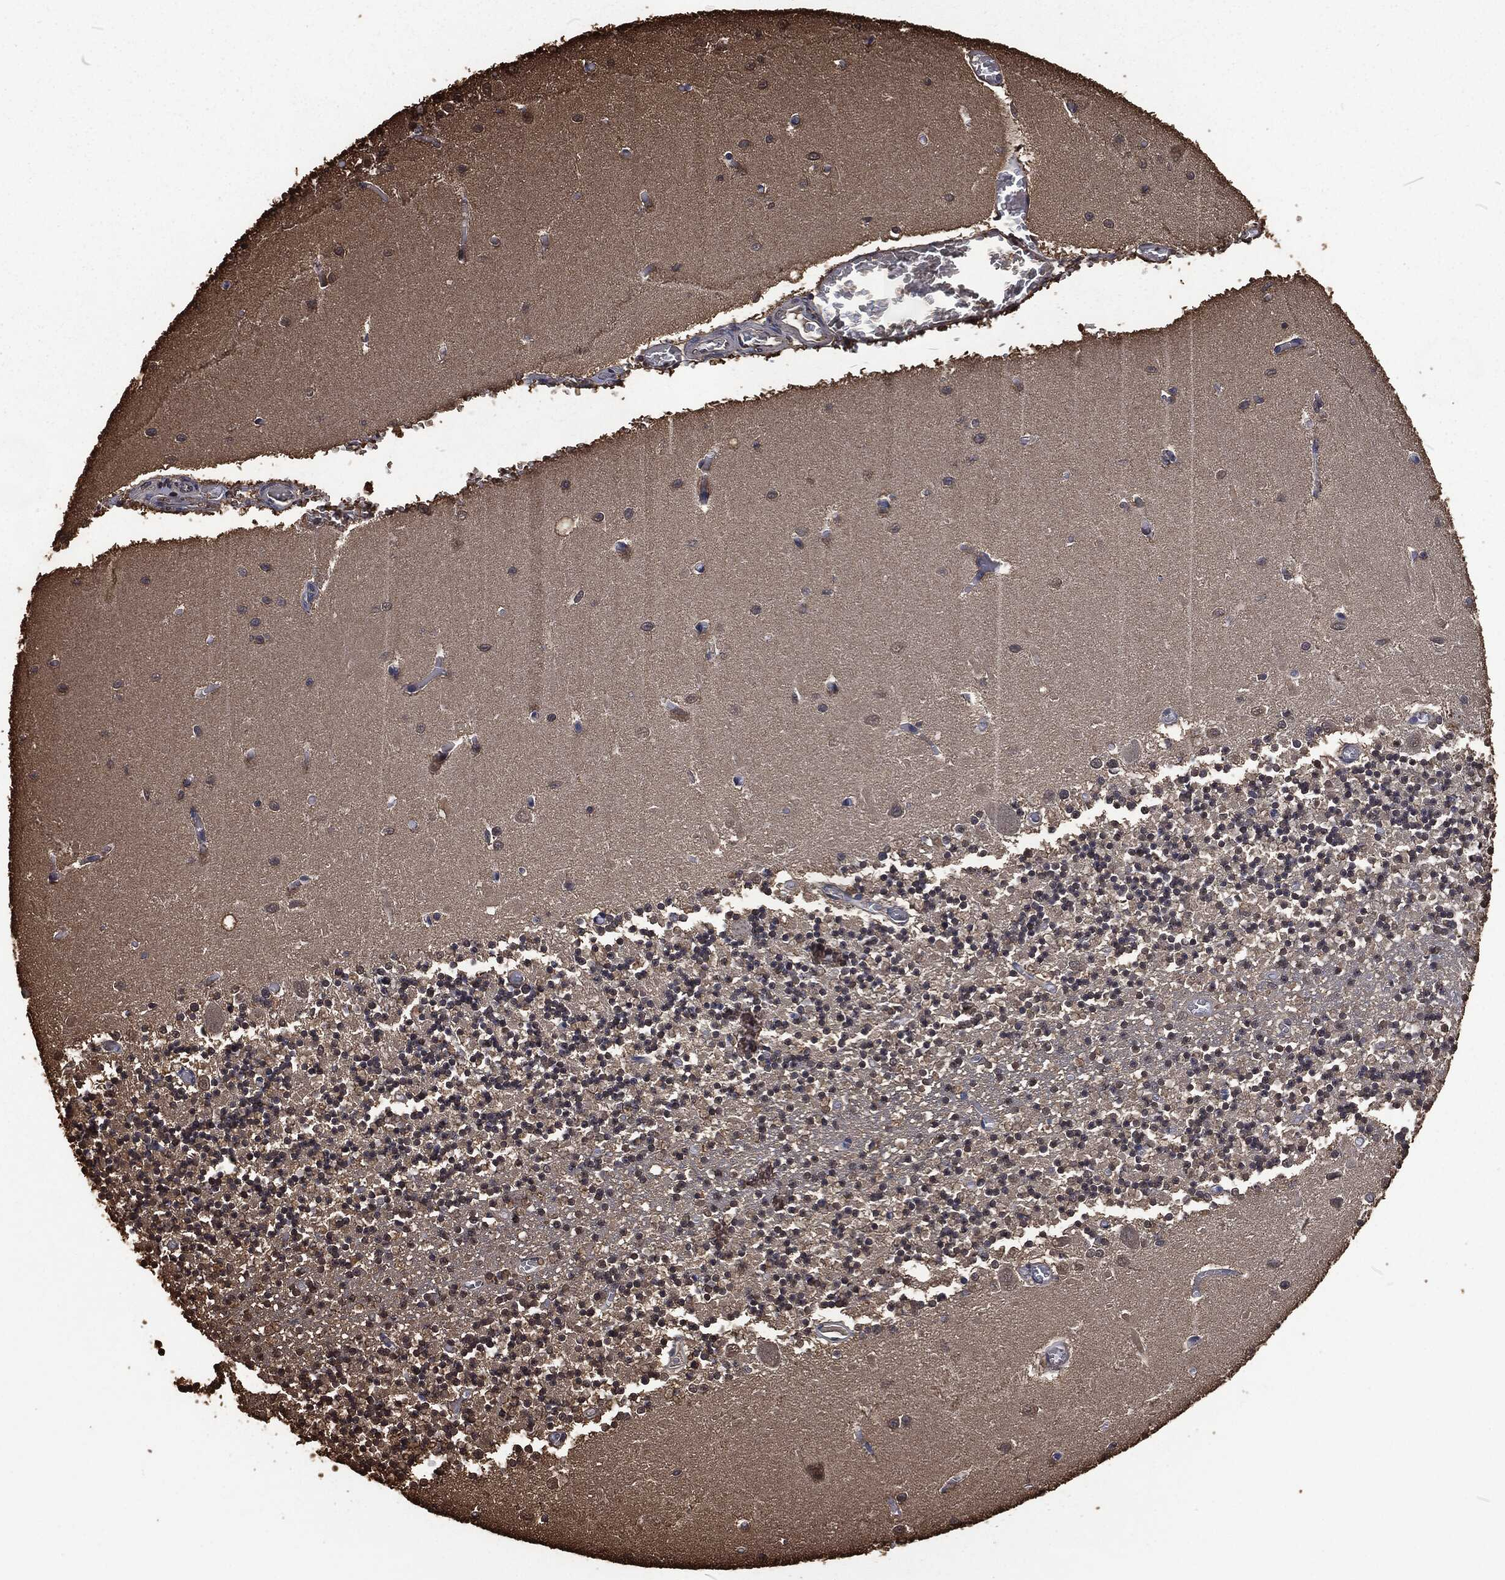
{"staining": {"intensity": "negative", "quantity": "none", "location": "none"}, "tissue": "cerebellum", "cell_type": "Cells in granular layer", "image_type": "normal", "snomed": [{"axis": "morphology", "description": "Normal tissue, NOS"}, {"axis": "topography", "description": "Cerebellum"}], "caption": "DAB (3,3'-diaminobenzidine) immunohistochemical staining of benign cerebellum reveals no significant staining in cells in granular layer.", "gene": "PRDX4", "patient": {"sex": "female", "age": 64}}